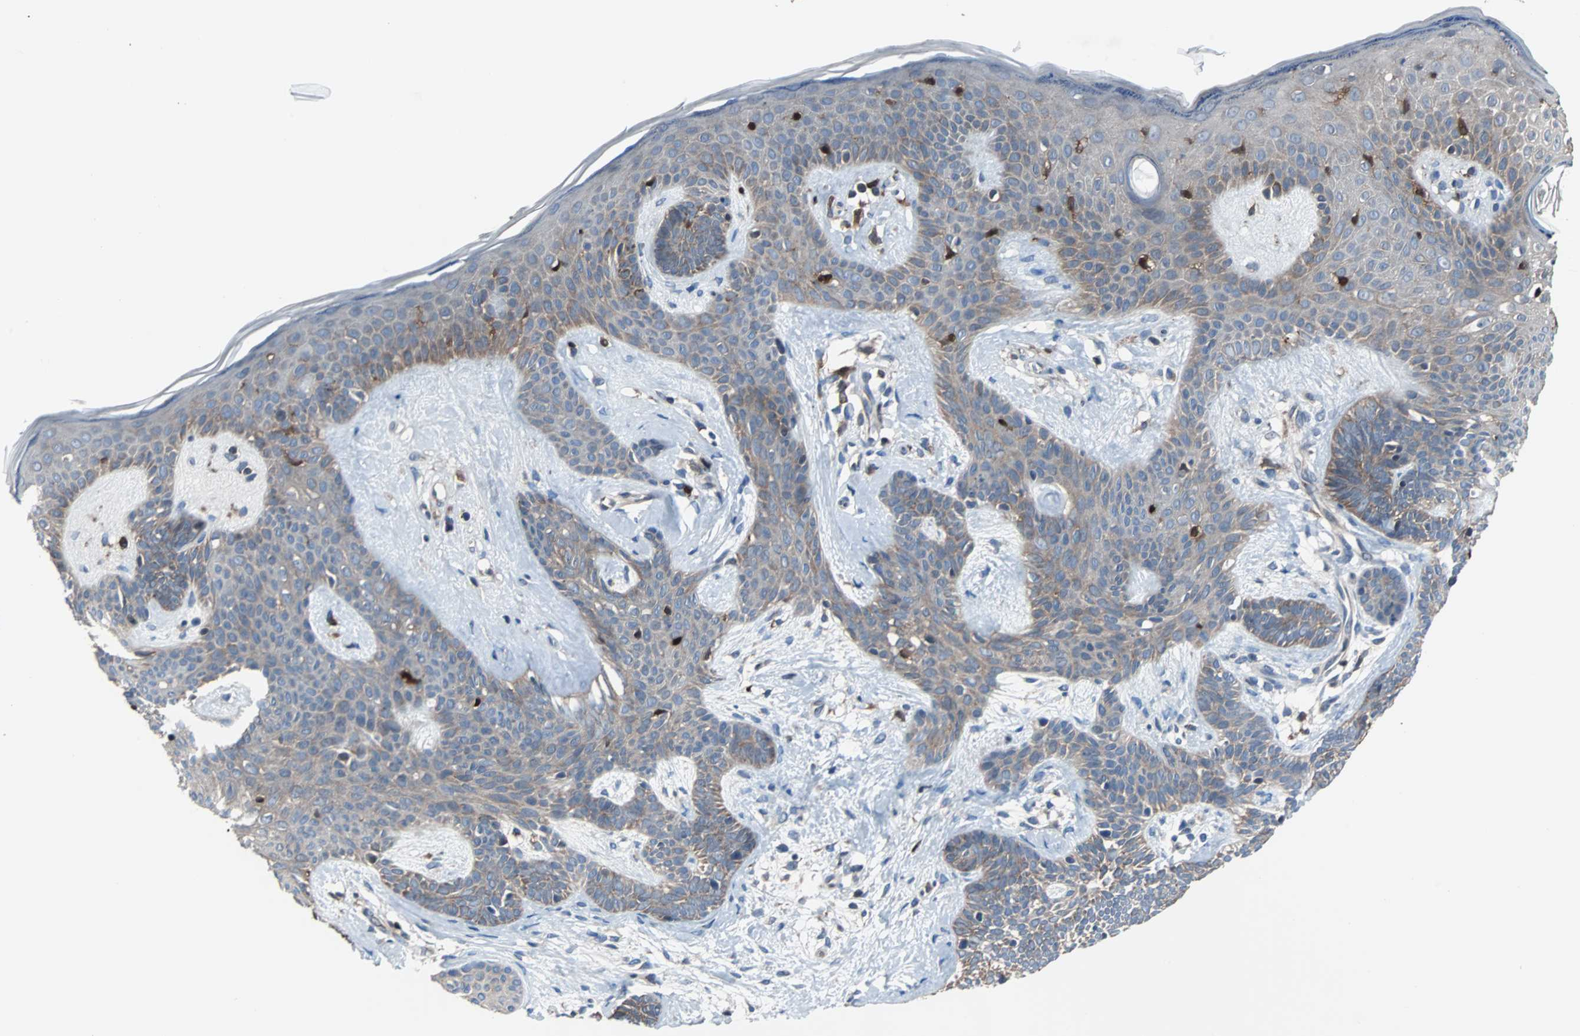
{"staining": {"intensity": "weak", "quantity": ">75%", "location": "cytoplasmic/membranous"}, "tissue": "skin cancer", "cell_type": "Tumor cells", "image_type": "cancer", "snomed": [{"axis": "morphology", "description": "Developmental malformation"}, {"axis": "morphology", "description": "Basal cell carcinoma"}, {"axis": "topography", "description": "Skin"}], "caption": "High-power microscopy captured an IHC photomicrograph of skin cancer, revealing weak cytoplasmic/membranous expression in approximately >75% of tumor cells.", "gene": "PAK1", "patient": {"sex": "female", "age": 62}}